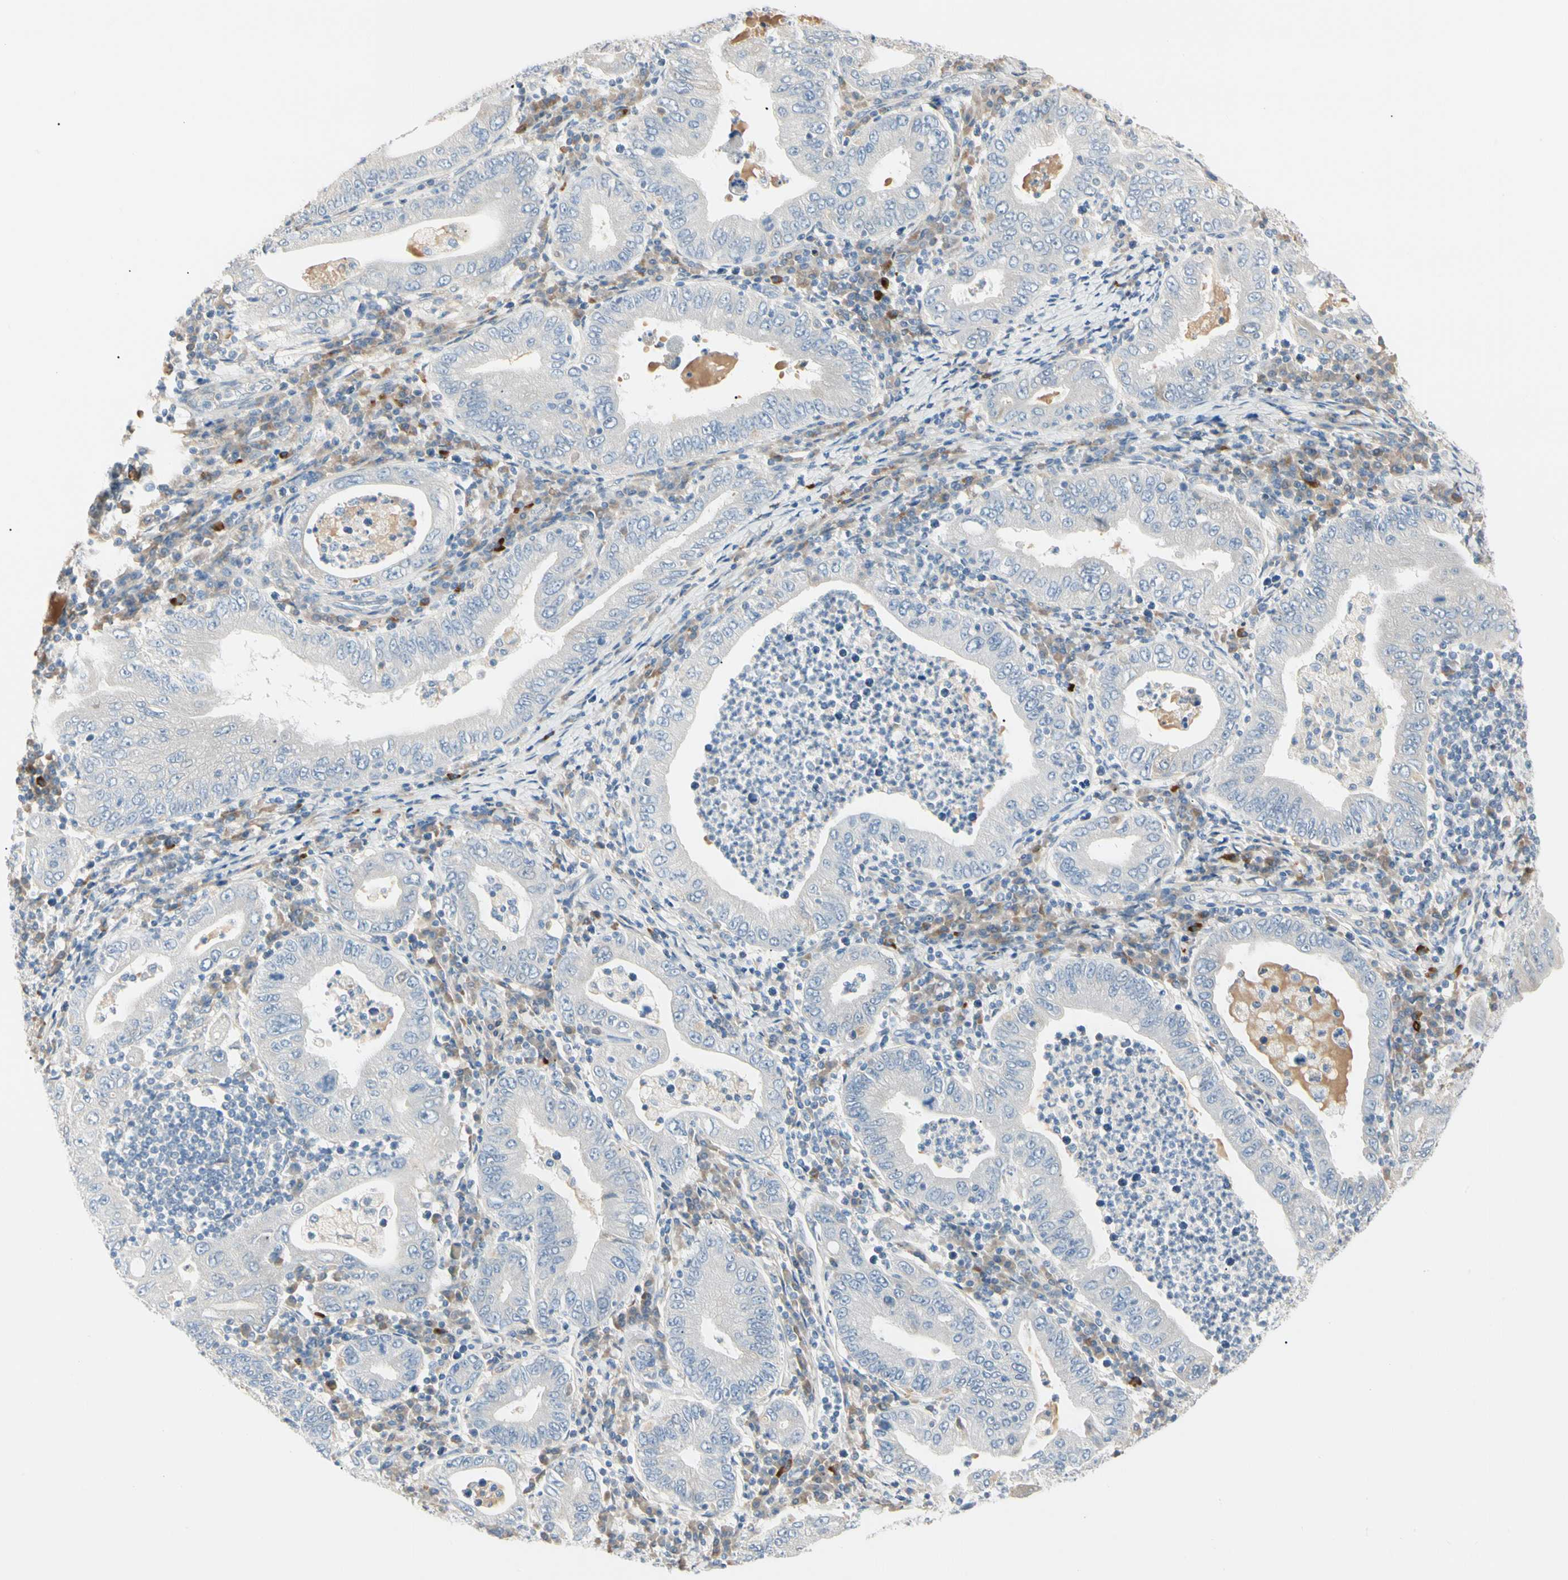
{"staining": {"intensity": "negative", "quantity": "none", "location": "none"}, "tissue": "stomach cancer", "cell_type": "Tumor cells", "image_type": "cancer", "snomed": [{"axis": "morphology", "description": "Normal tissue, NOS"}, {"axis": "morphology", "description": "Adenocarcinoma, NOS"}, {"axis": "topography", "description": "Esophagus"}, {"axis": "topography", "description": "Stomach, upper"}, {"axis": "topography", "description": "Peripheral nerve tissue"}], "caption": "DAB (3,3'-diaminobenzidine) immunohistochemical staining of stomach adenocarcinoma demonstrates no significant expression in tumor cells.", "gene": "ALDH18A1", "patient": {"sex": "male", "age": 62}}